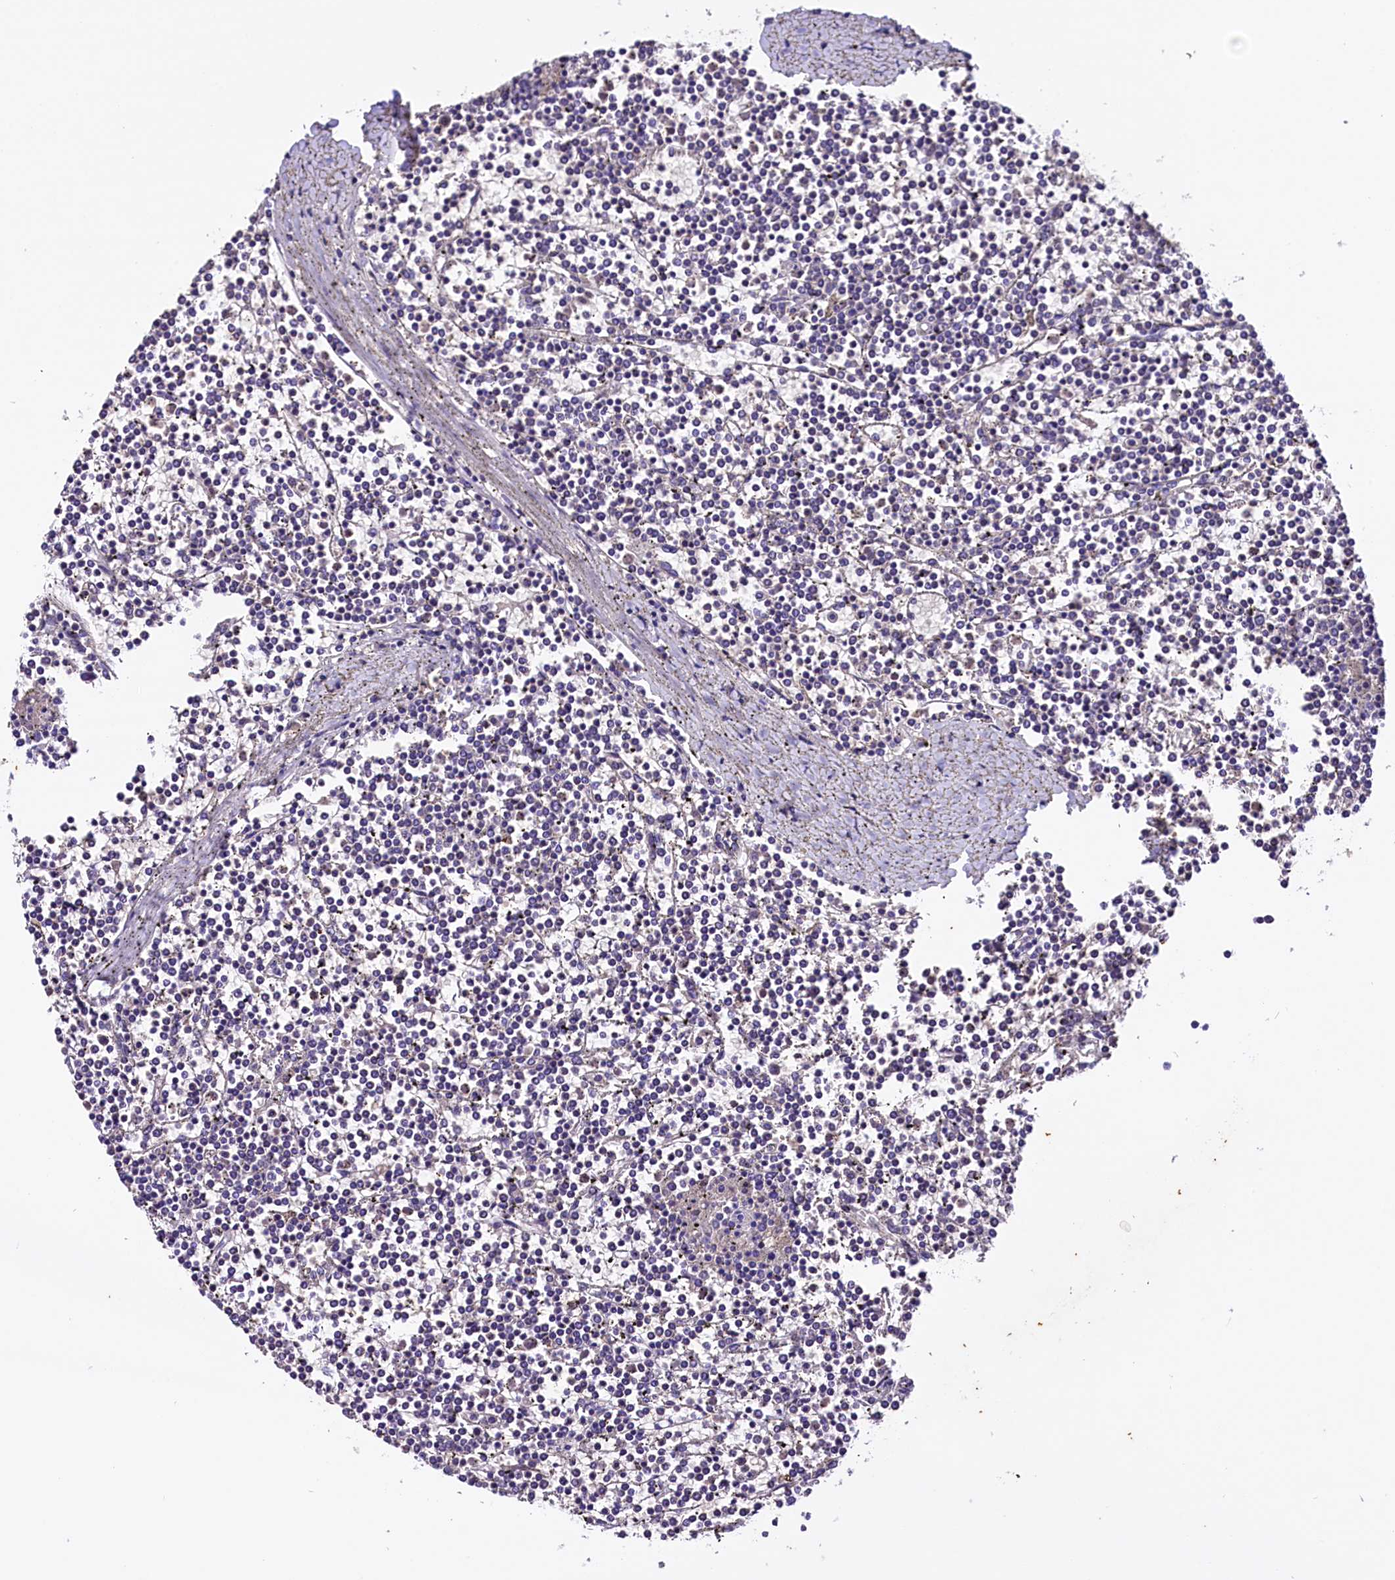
{"staining": {"intensity": "negative", "quantity": "none", "location": "none"}, "tissue": "lymphoma", "cell_type": "Tumor cells", "image_type": "cancer", "snomed": [{"axis": "morphology", "description": "Malignant lymphoma, non-Hodgkin's type, Low grade"}, {"axis": "topography", "description": "Spleen"}], "caption": "Immunohistochemistry (IHC) photomicrograph of neoplastic tissue: lymphoma stained with DAB shows no significant protein positivity in tumor cells. (DAB (3,3'-diaminobenzidine) immunohistochemistry (IHC) visualized using brightfield microscopy, high magnification).", "gene": "SIX5", "patient": {"sex": "female", "age": 19}}